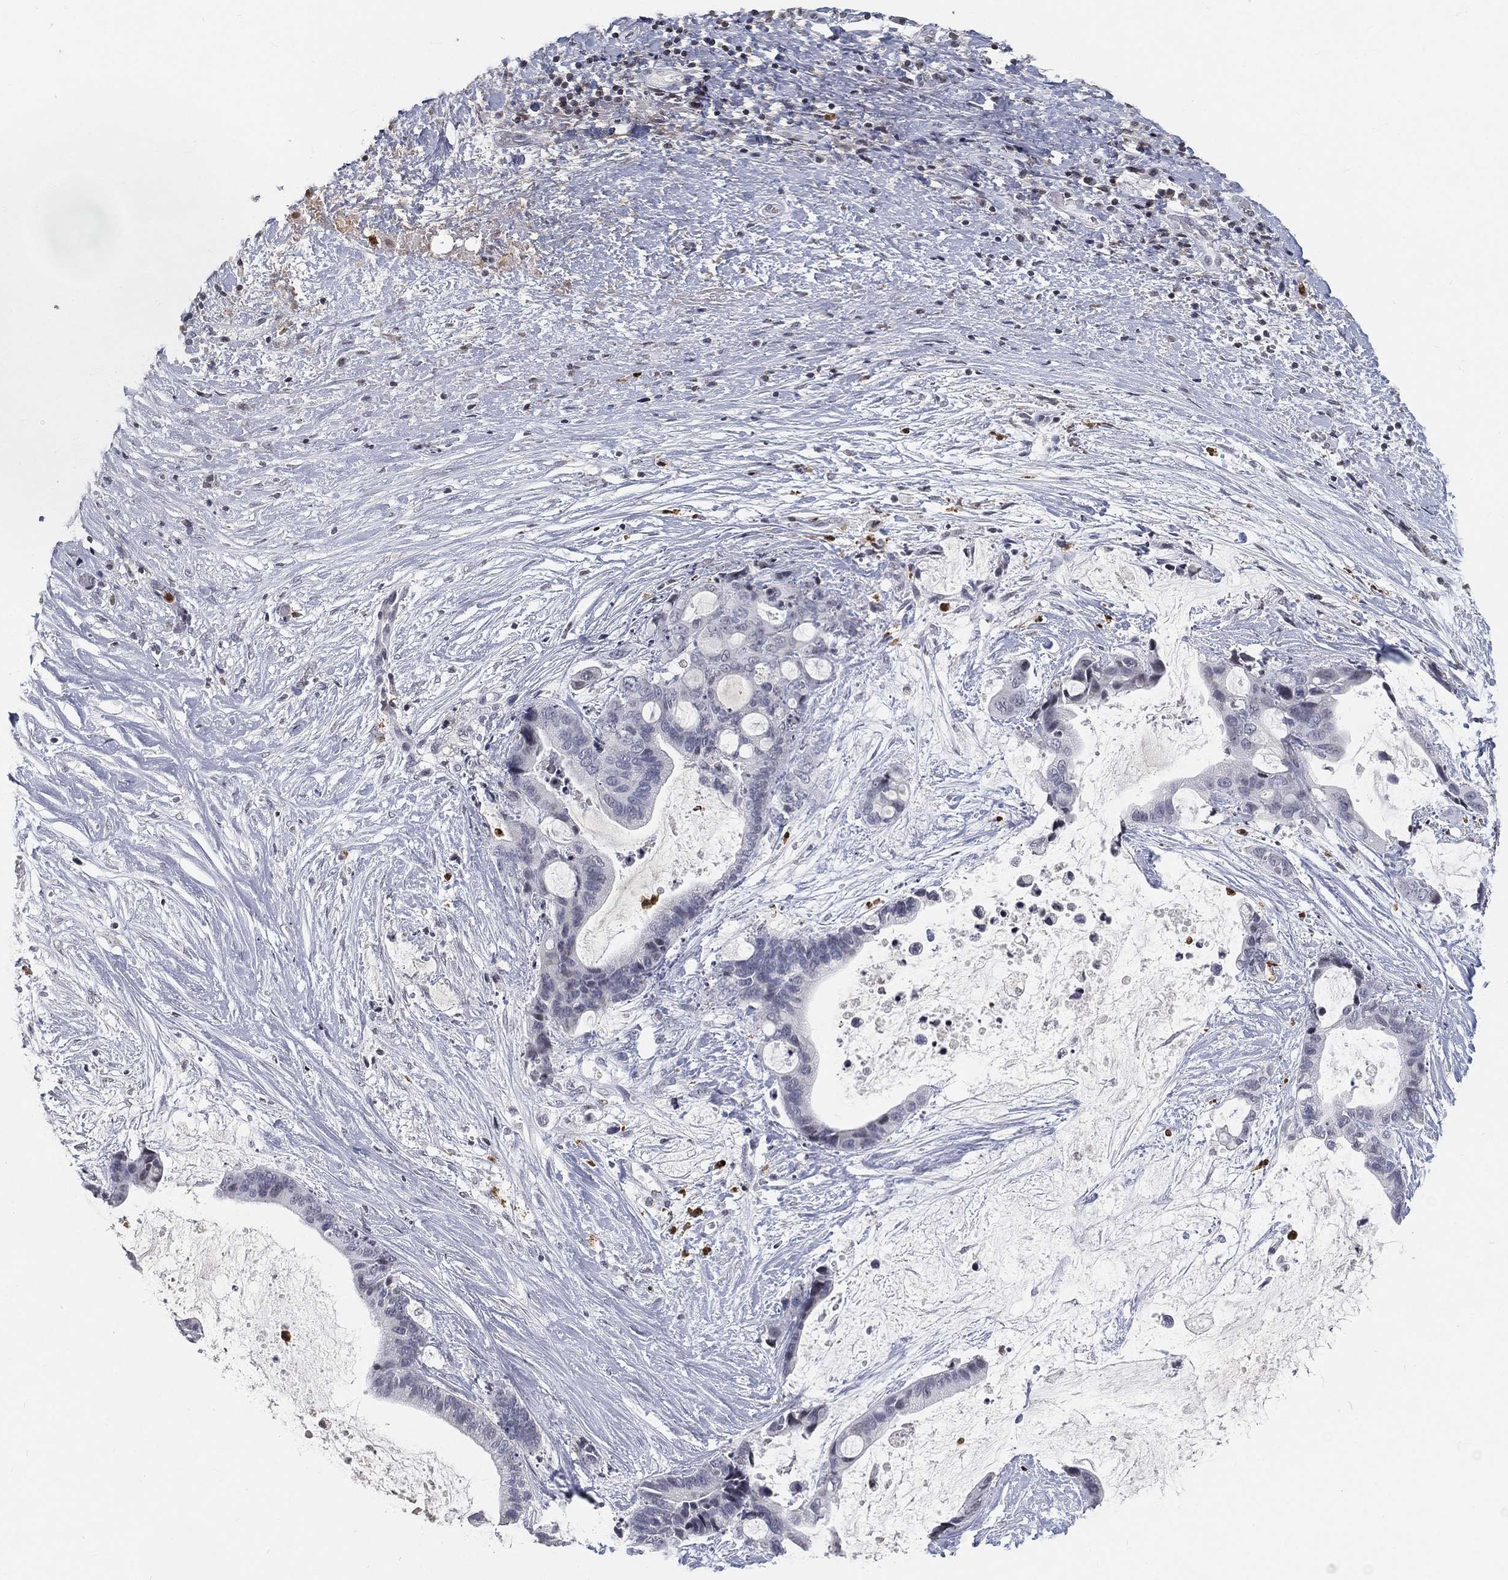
{"staining": {"intensity": "negative", "quantity": "none", "location": "none"}, "tissue": "liver cancer", "cell_type": "Tumor cells", "image_type": "cancer", "snomed": [{"axis": "morphology", "description": "Cholangiocarcinoma"}, {"axis": "topography", "description": "Liver"}], "caption": "DAB immunohistochemical staining of liver cancer (cholangiocarcinoma) exhibits no significant staining in tumor cells. (DAB immunohistochemistry with hematoxylin counter stain).", "gene": "ARG1", "patient": {"sex": "female", "age": 73}}